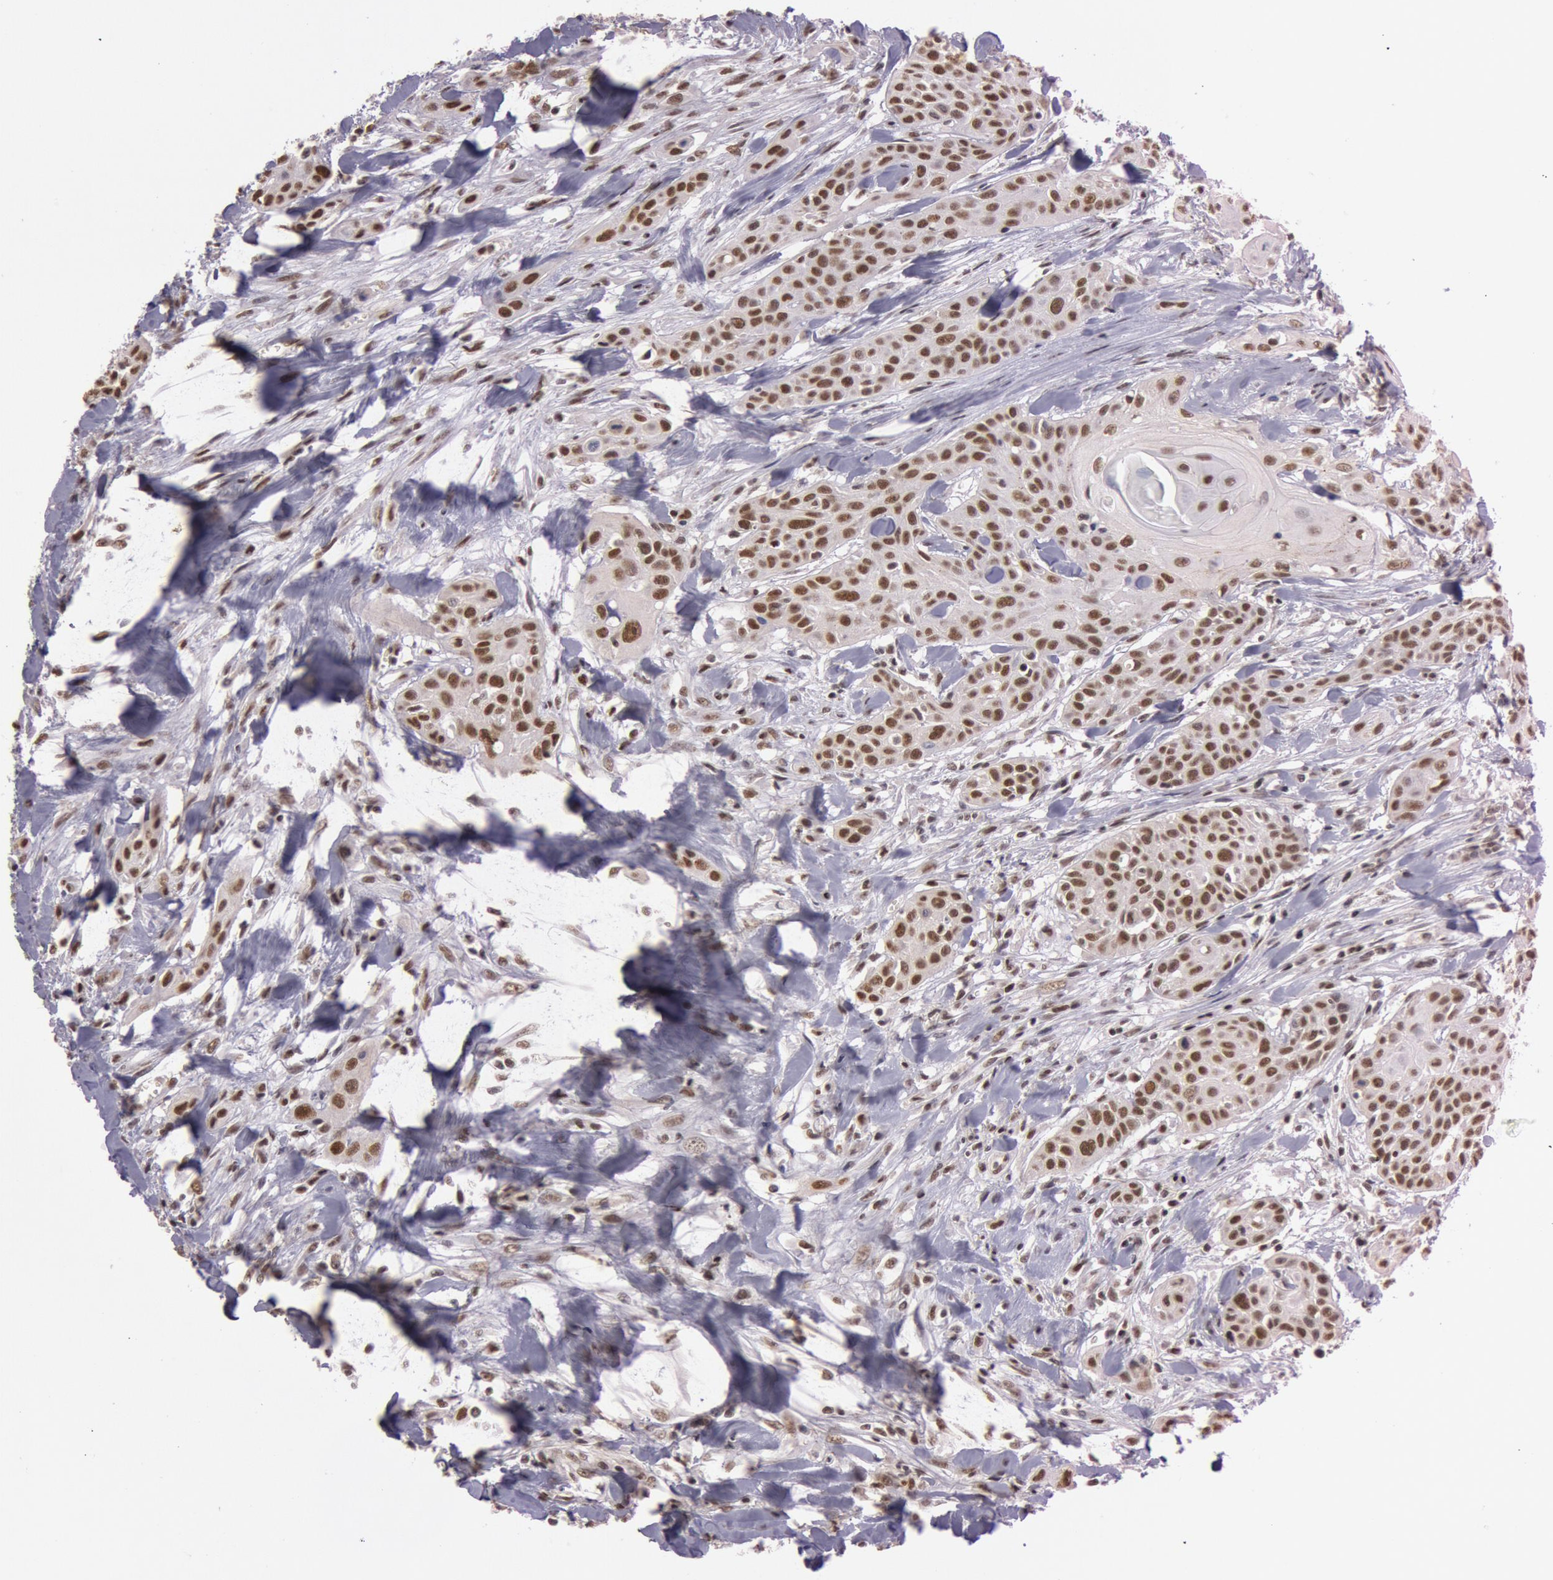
{"staining": {"intensity": "moderate", "quantity": ">75%", "location": "nuclear"}, "tissue": "head and neck cancer", "cell_type": "Tumor cells", "image_type": "cancer", "snomed": [{"axis": "morphology", "description": "Squamous cell carcinoma, NOS"}, {"axis": "morphology", "description": "Squamous cell carcinoma, metastatic, NOS"}, {"axis": "topography", "description": "Lymph node"}, {"axis": "topography", "description": "Salivary gland"}, {"axis": "topography", "description": "Head-Neck"}], "caption": "A high-resolution histopathology image shows immunohistochemistry (IHC) staining of head and neck metastatic squamous cell carcinoma, which demonstrates moderate nuclear expression in about >75% of tumor cells.", "gene": "TASL", "patient": {"sex": "female", "age": 74}}